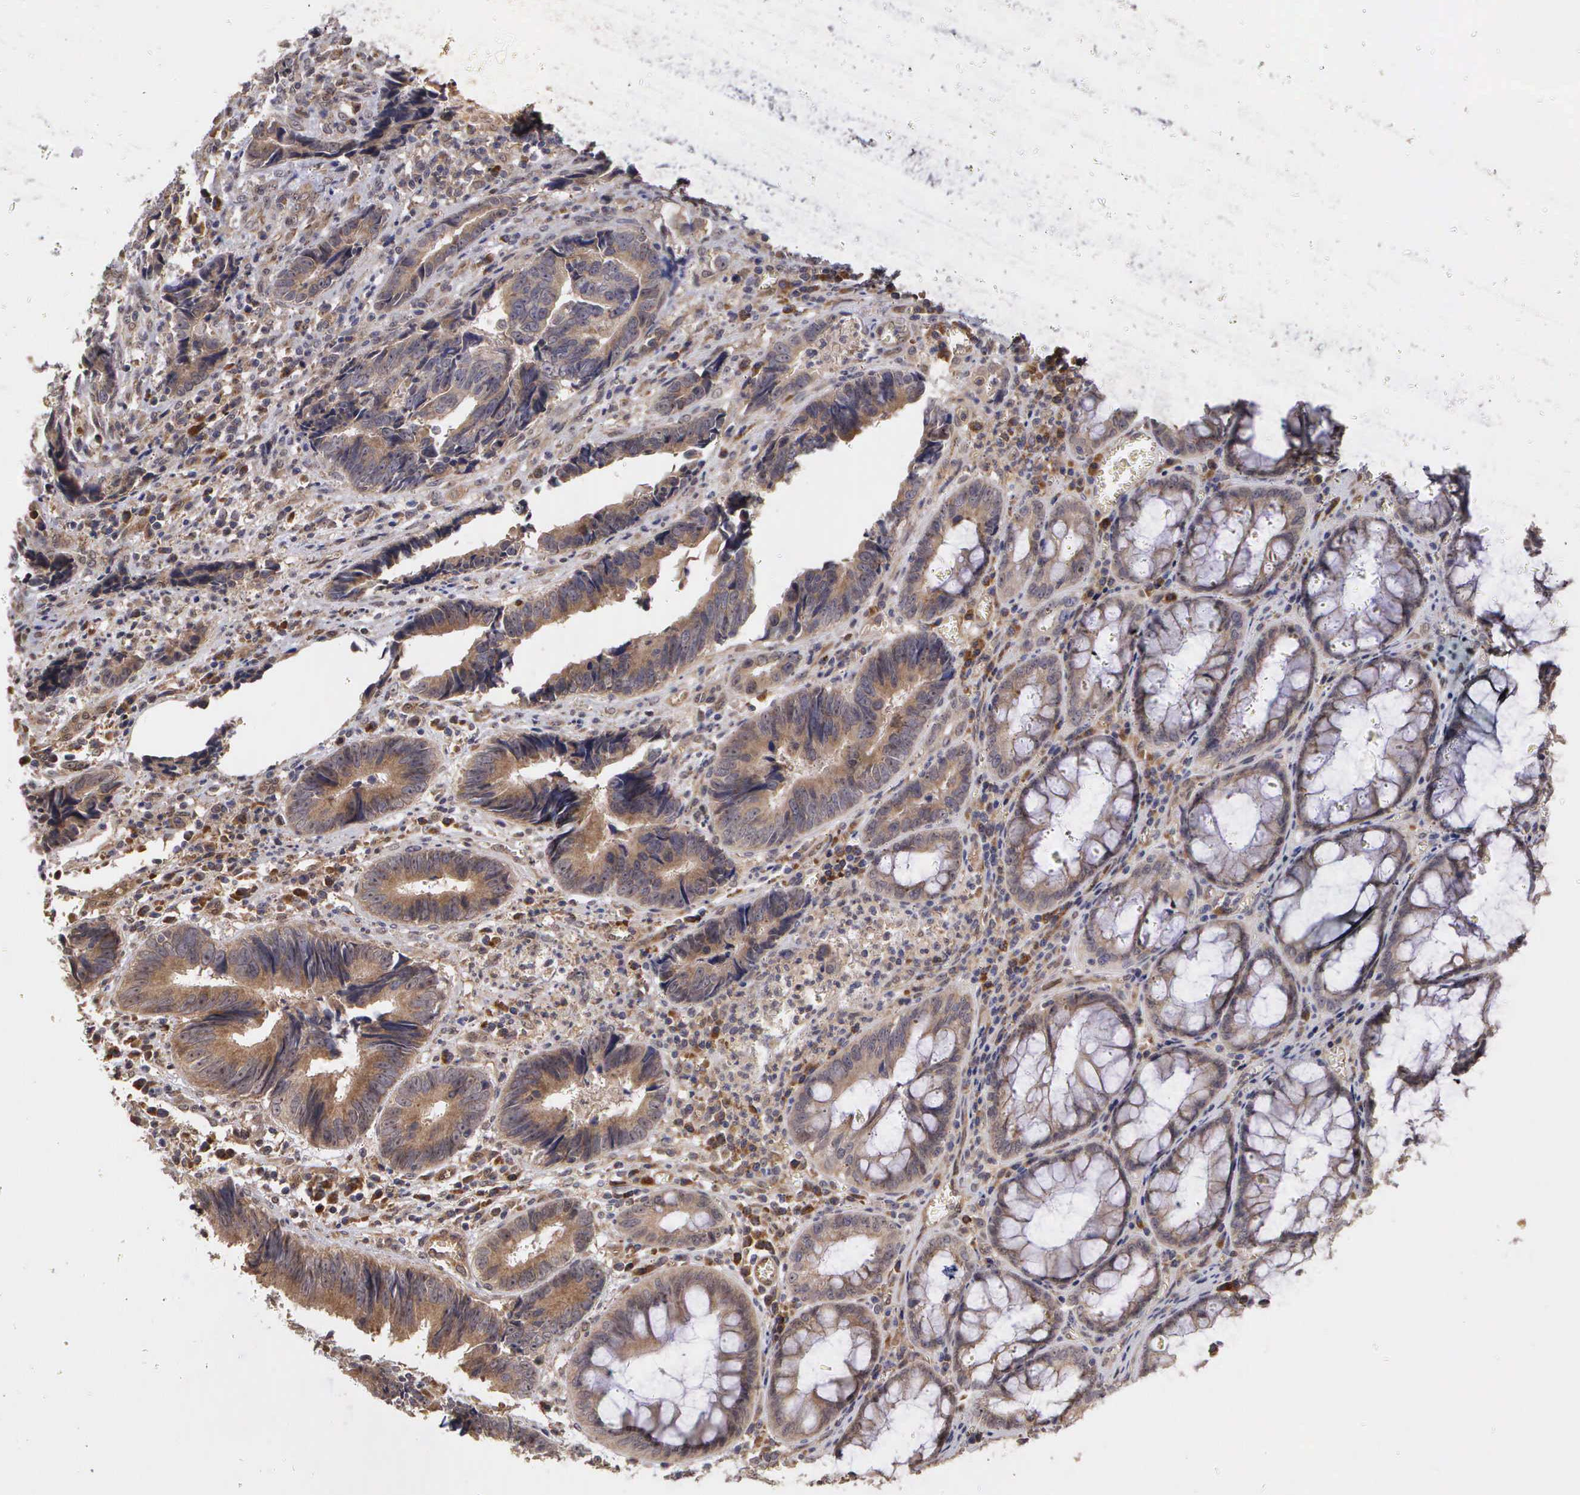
{"staining": {"intensity": "moderate", "quantity": ">75%", "location": "cytoplasmic/membranous"}, "tissue": "colorectal cancer", "cell_type": "Tumor cells", "image_type": "cancer", "snomed": [{"axis": "morphology", "description": "Adenocarcinoma, NOS"}, {"axis": "topography", "description": "Rectum"}], "caption": "Adenocarcinoma (colorectal) tissue exhibits moderate cytoplasmic/membranous positivity in about >75% of tumor cells", "gene": "DNAJB7", "patient": {"sex": "female", "age": 98}}